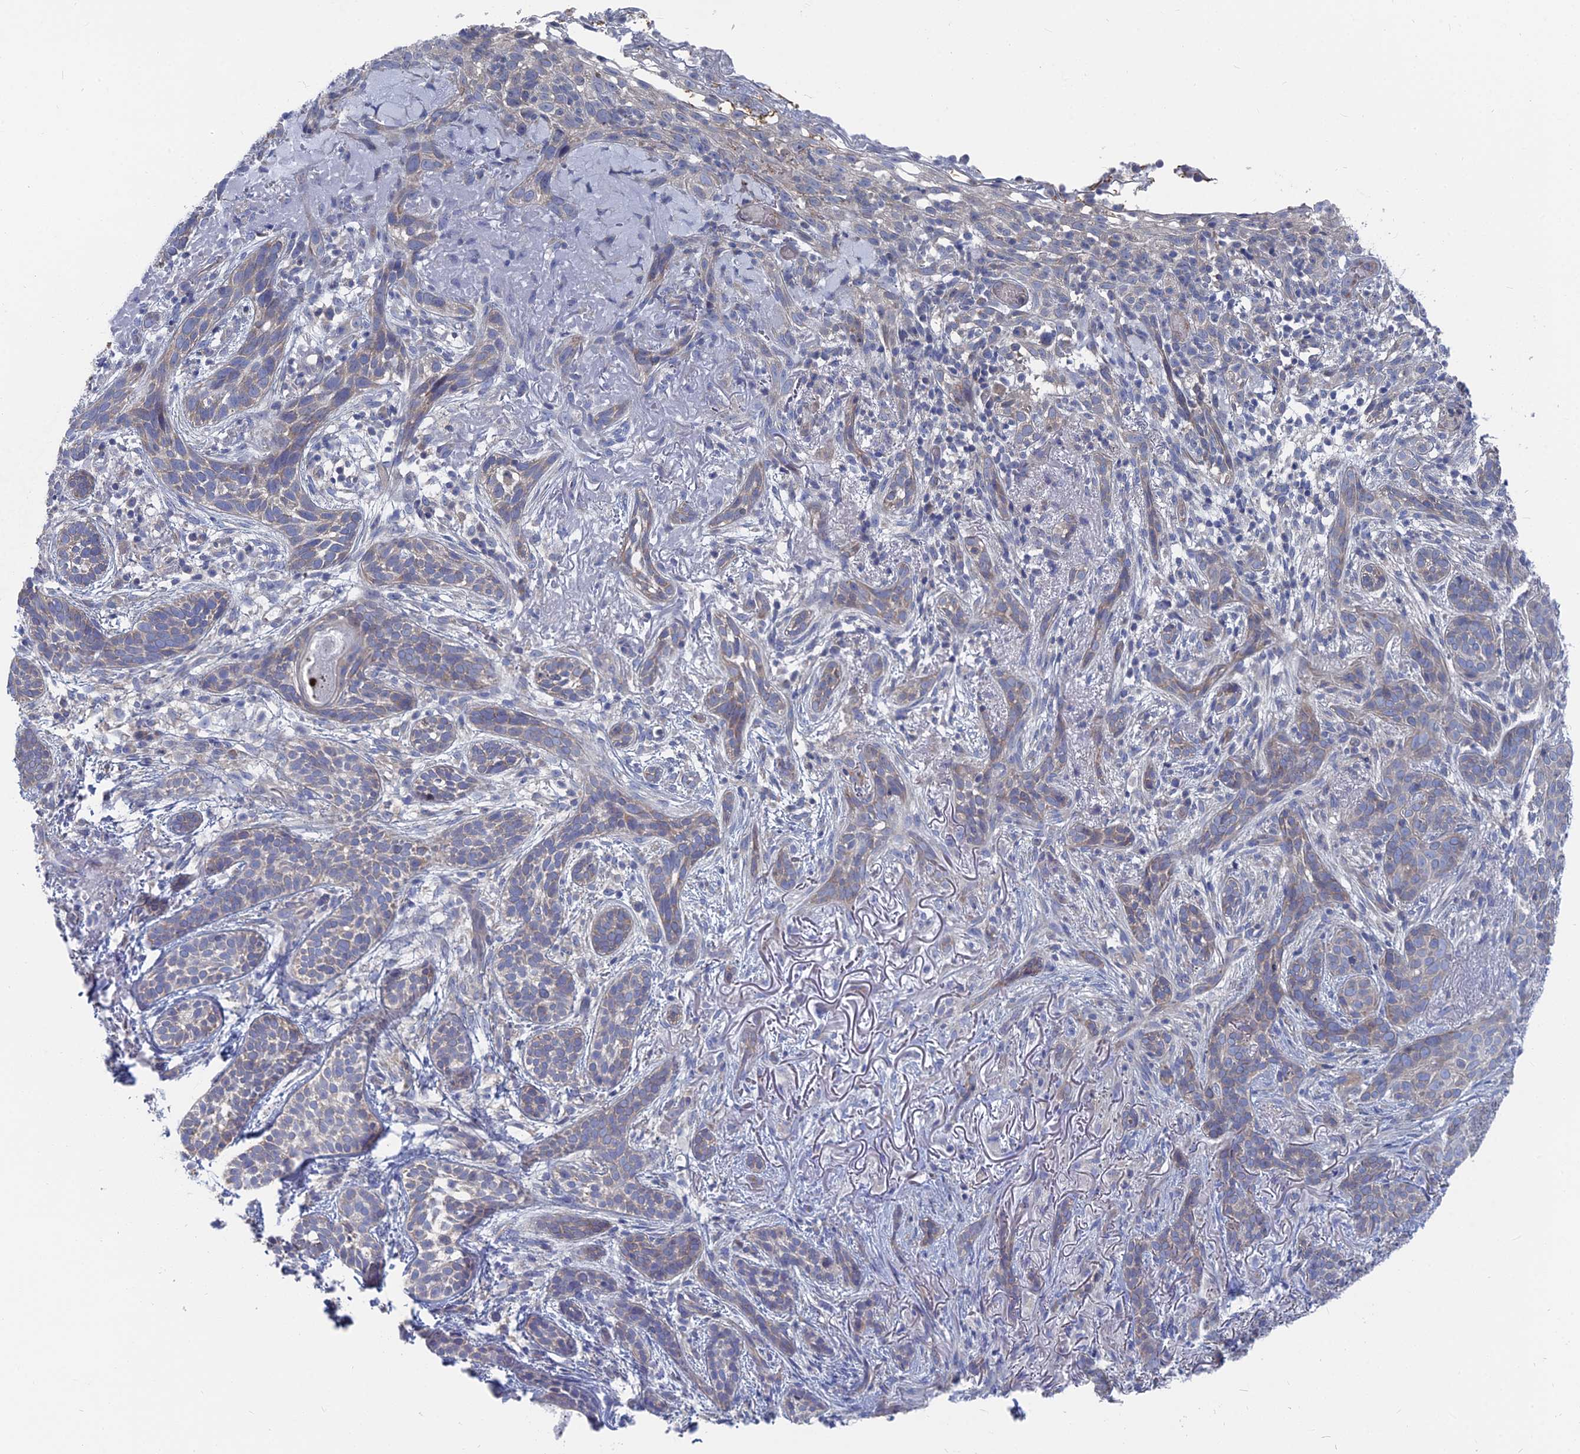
{"staining": {"intensity": "weak", "quantity": "<25%", "location": "cytoplasmic/membranous"}, "tissue": "skin cancer", "cell_type": "Tumor cells", "image_type": "cancer", "snomed": [{"axis": "morphology", "description": "Basal cell carcinoma"}, {"axis": "topography", "description": "Skin"}], "caption": "A micrograph of human skin cancer is negative for staining in tumor cells. (Brightfield microscopy of DAB (3,3'-diaminobenzidine) immunohistochemistry at high magnification).", "gene": "CCDC149", "patient": {"sex": "male", "age": 71}}